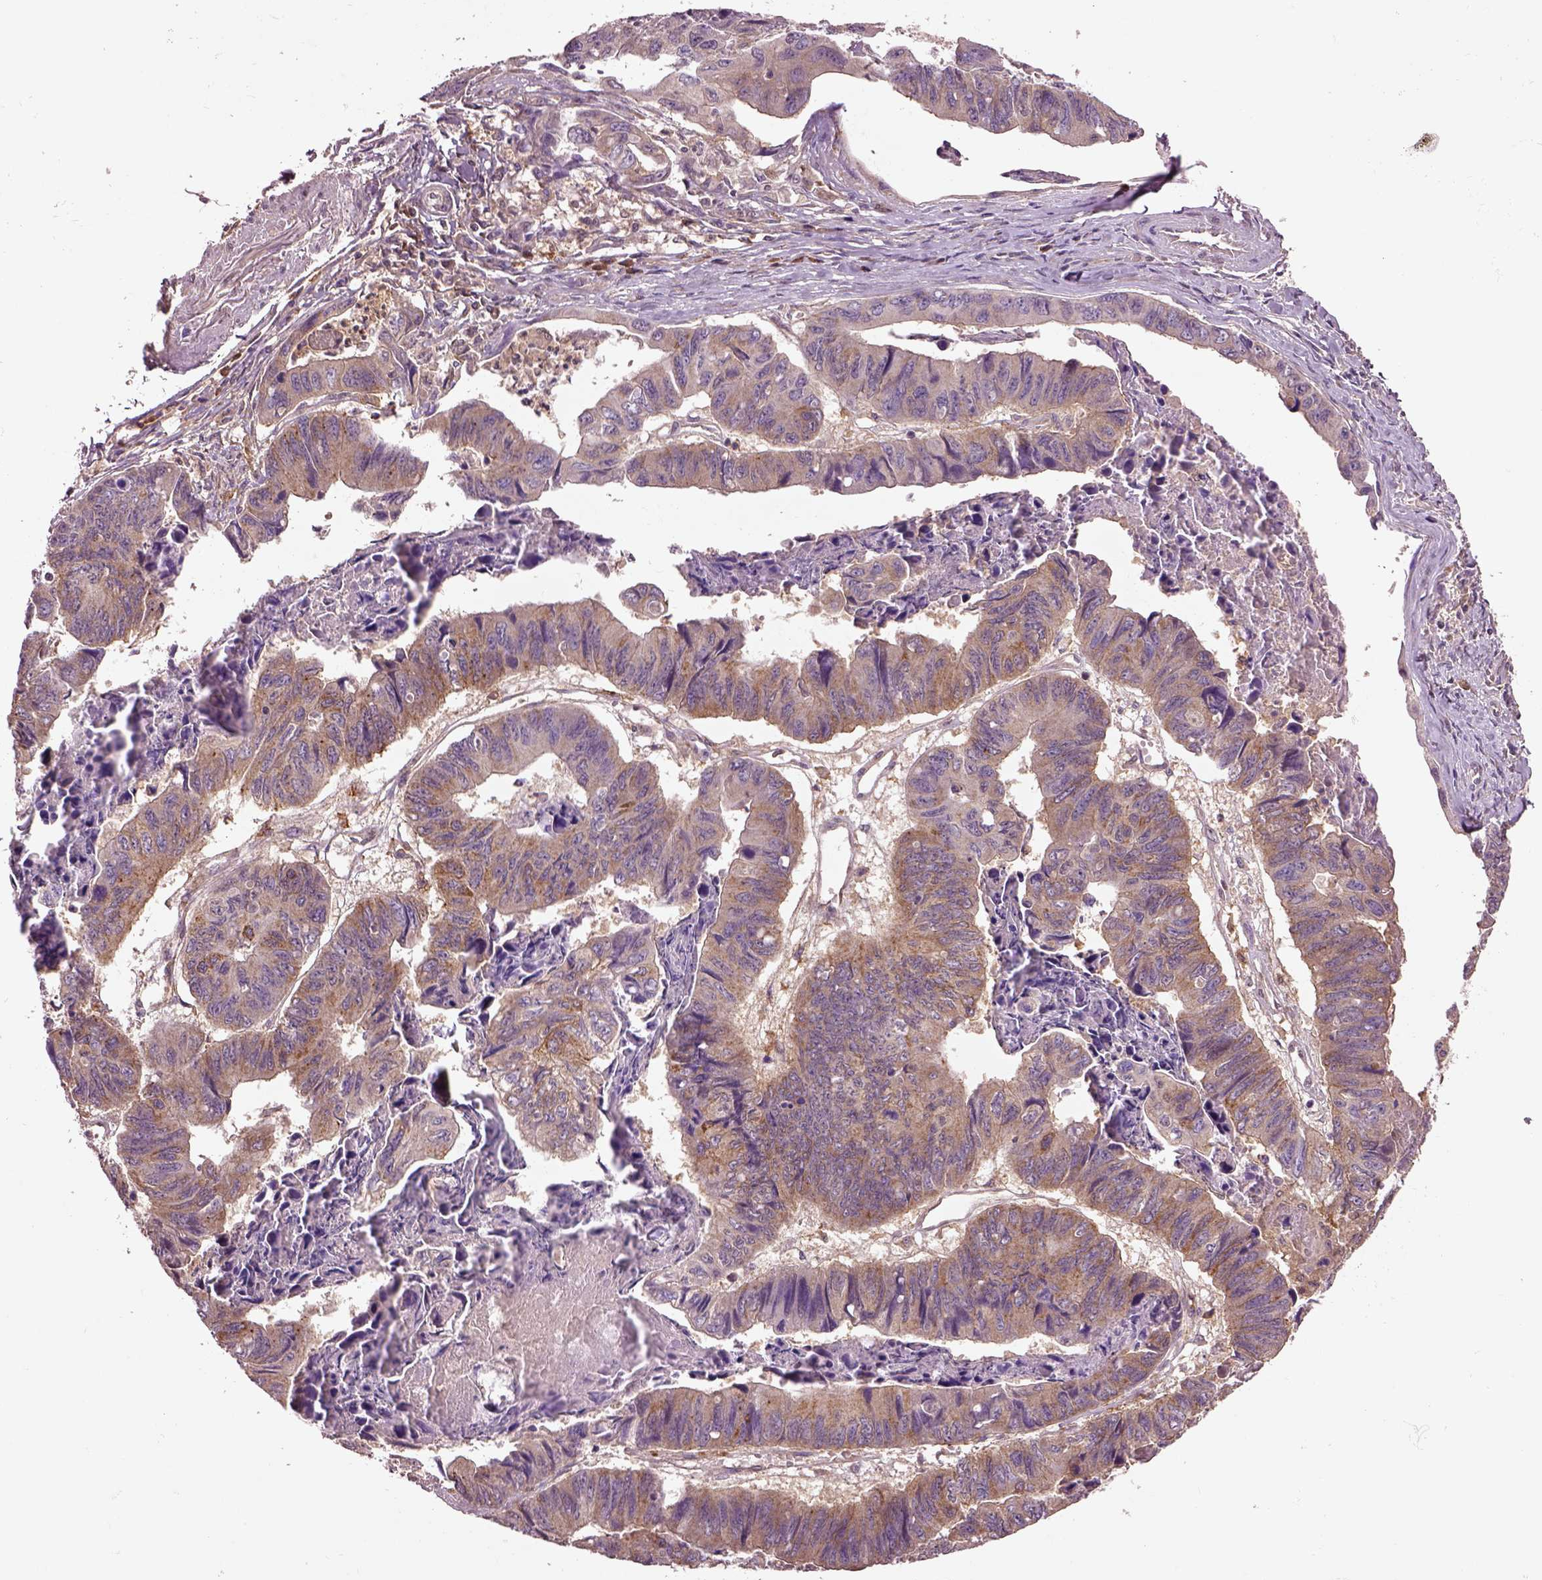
{"staining": {"intensity": "moderate", "quantity": "25%-75%", "location": "cytoplasmic/membranous"}, "tissue": "stomach cancer", "cell_type": "Tumor cells", "image_type": "cancer", "snomed": [{"axis": "morphology", "description": "Adenocarcinoma, NOS"}, {"axis": "topography", "description": "Stomach, lower"}], "caption": "Moderate cytoplasmic/membranous positivity for a protein is identified in approximately 25%-75% of tumor cells of stomach cancer (adenocarcinoma) using IHC.", "gene": "MDP1", "patient": {"sex": "male", "age": 77}}